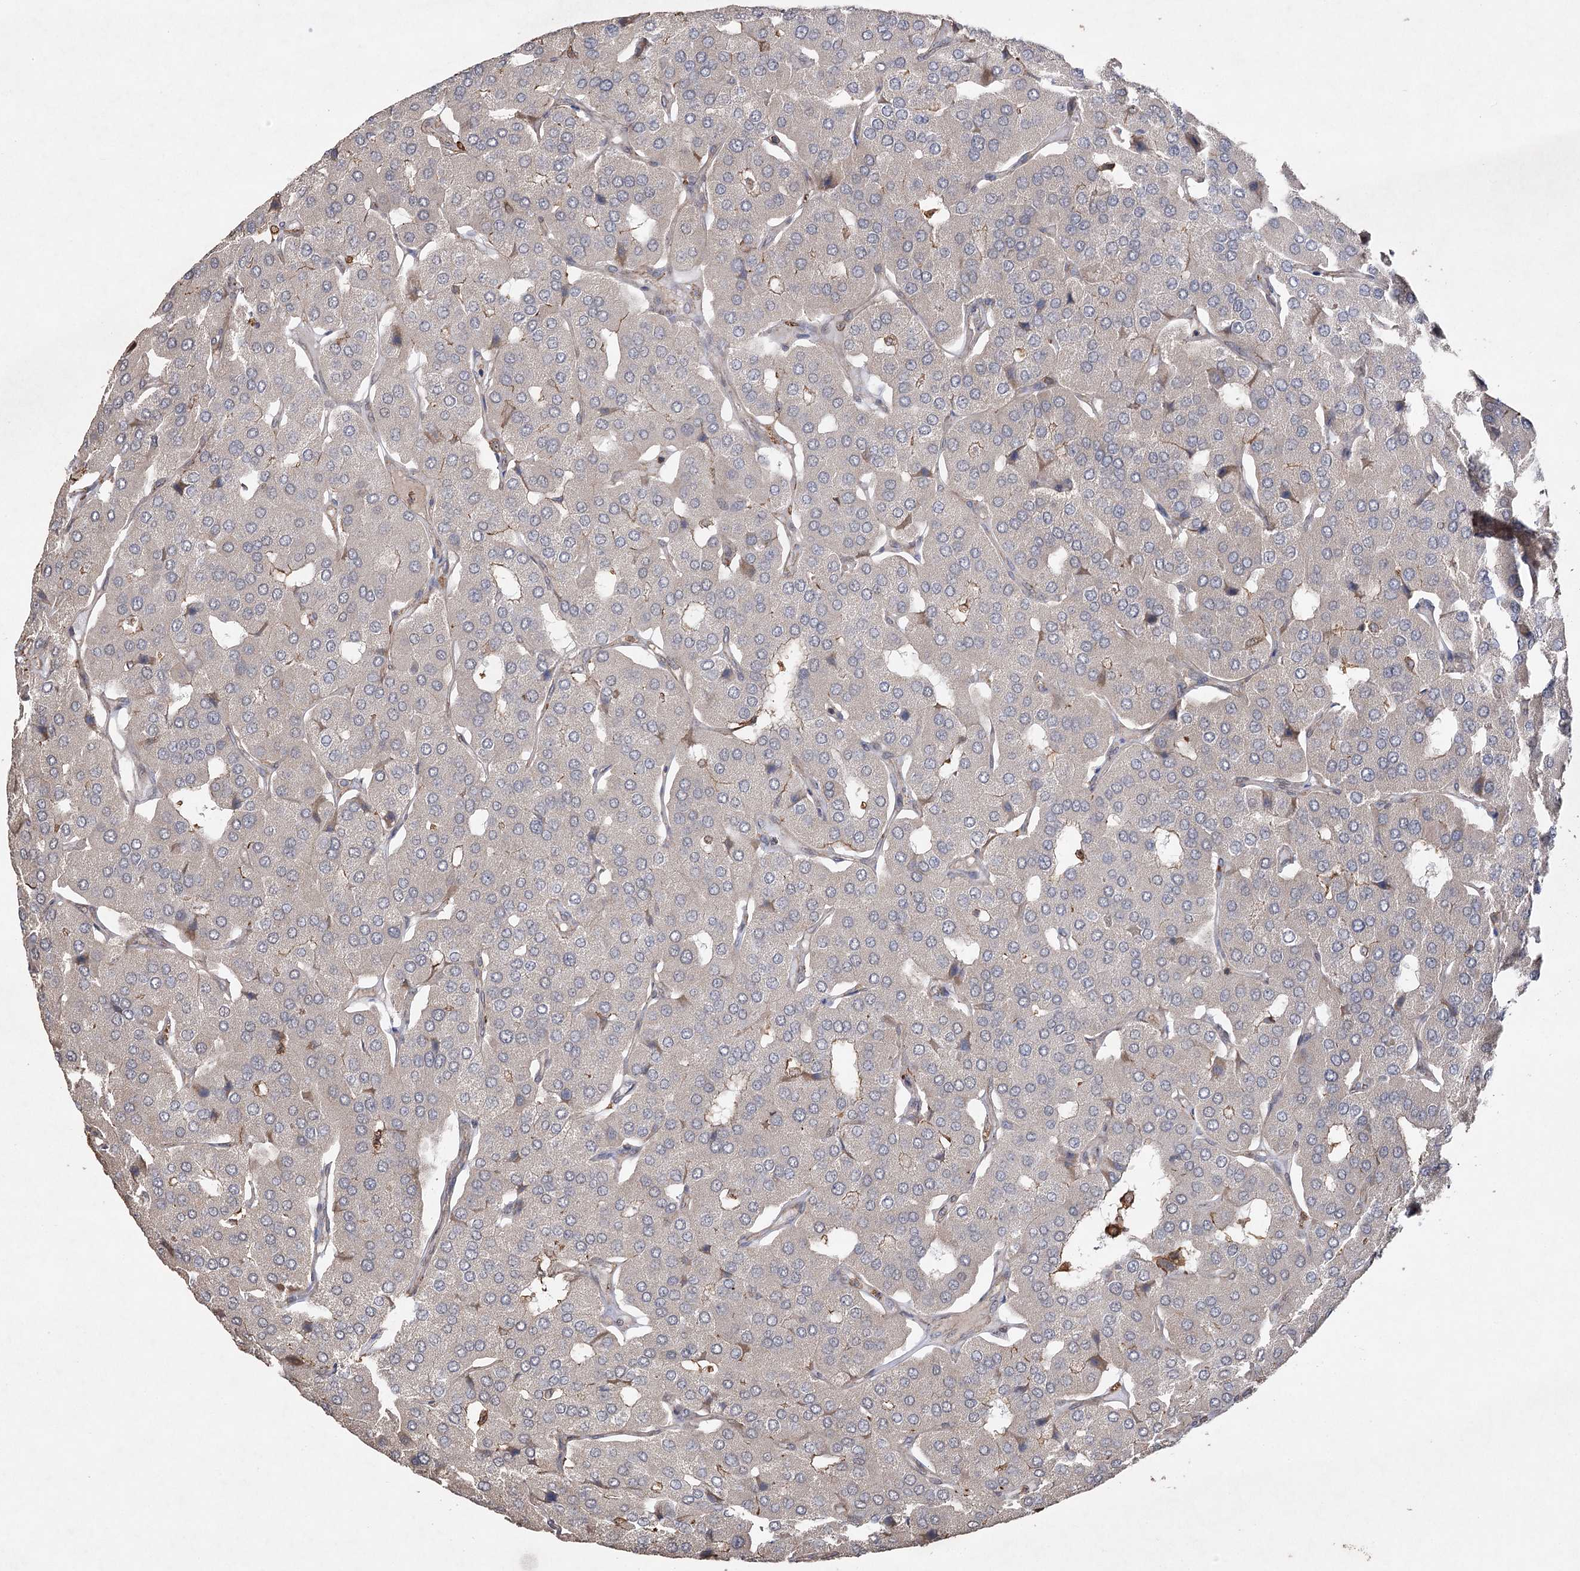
{"staining": {"intensity": "negative", "quantity": "none", "location": "none"}, "tissue": "parathyroid gland", "cell_type": "Glandular cells", "image_type": "normal", "snomed": [{"axis": "morphology", "description": "Normal tissue, NOS"}, {"axis": "morphology", "description": "Adenoma, NOS"}, {"axis": "topography", "description": "Parathyroid gland"}], "caption": "Protein analysis of normal parathyroid gland shows no significant expression in glandular cells.", "gene": "OBSL1", "patient": {"sex": "female", "age": 86}}